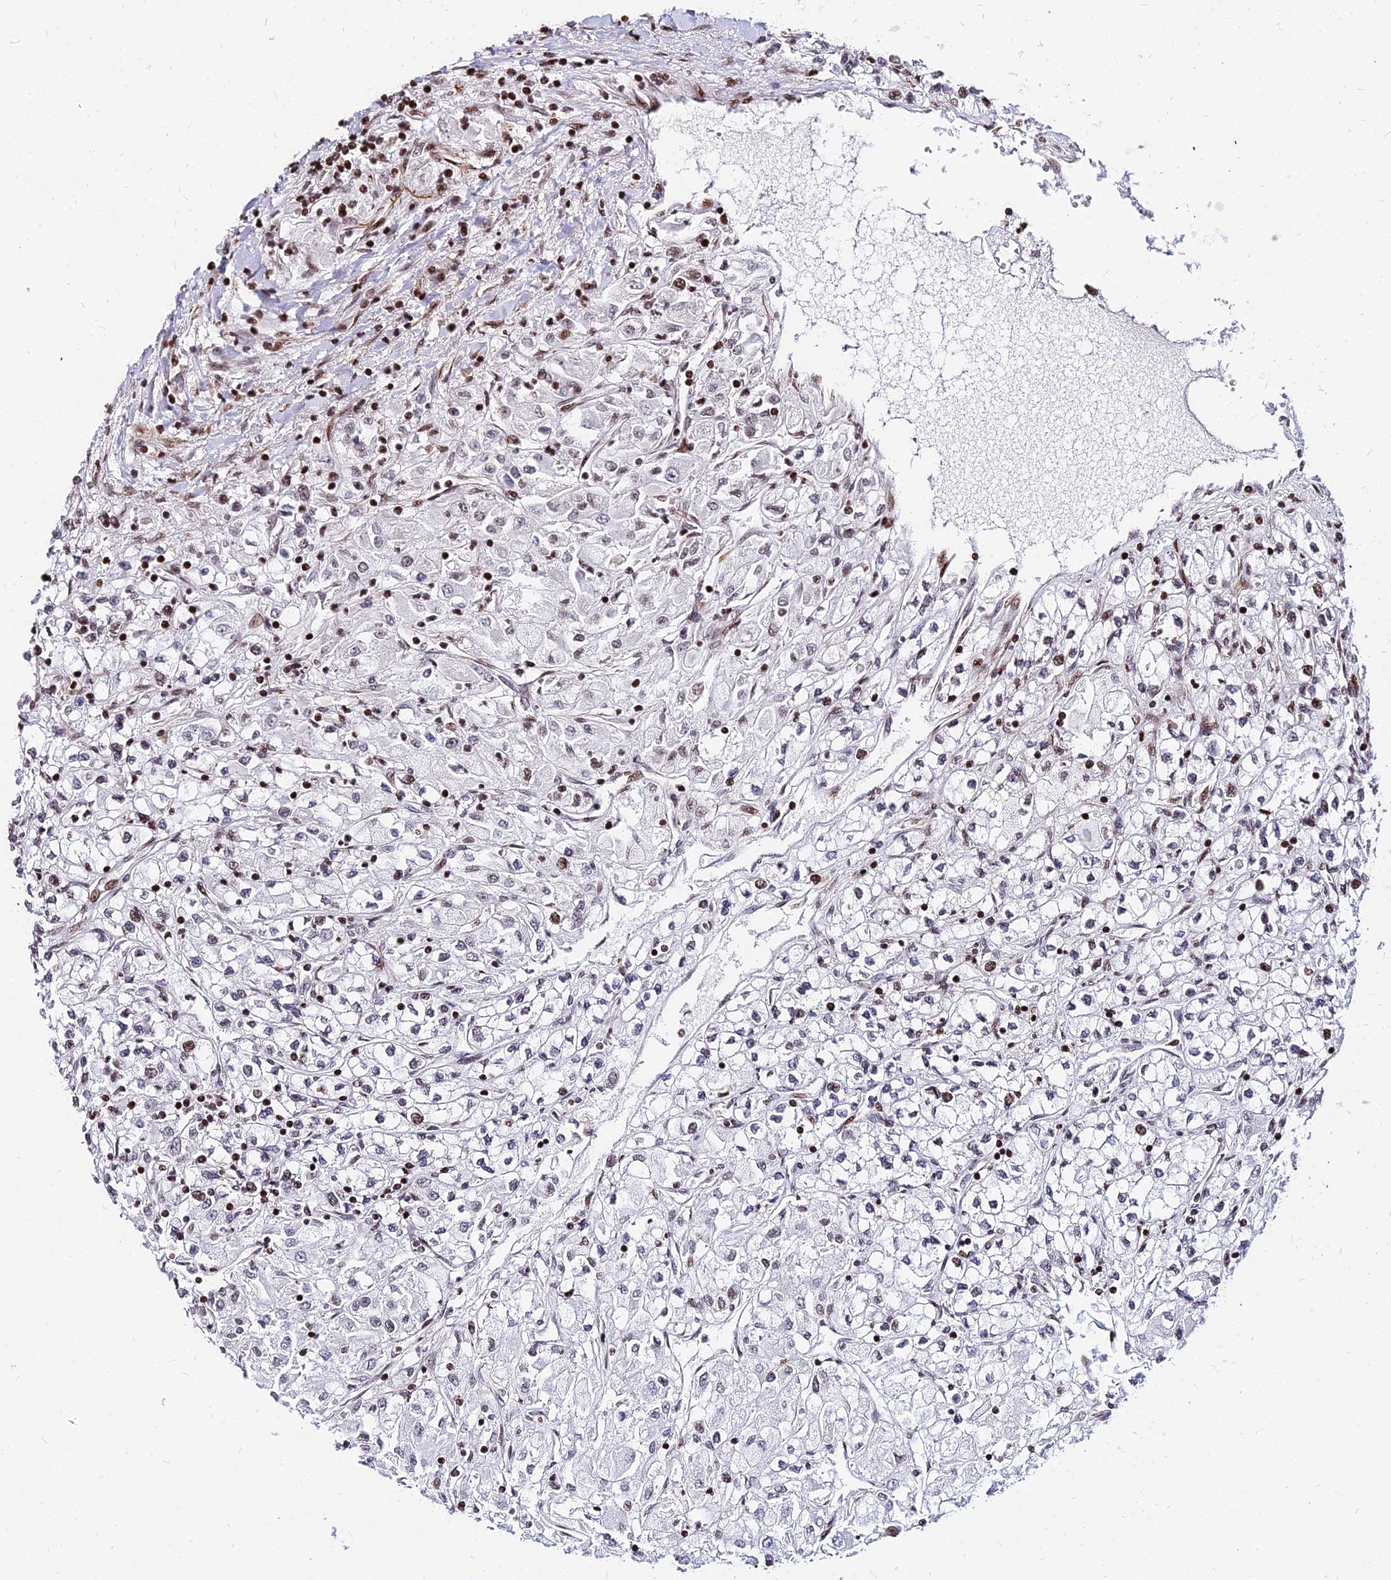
{"staining": {"intensity": "negative", "quantity": "none", "location": "none"}, "tissue": "renal cancer", "cell_type": "Tumor cells", "image_type": "cancer", "snomed": [{"axis": "morphology", "description": "Adenocarcinoma, NOS"}, {"axis": "topography", "description": "Kidney"}], "caption": "DAB immunohistochemical staining of human renal cancer (adenocarcinoma) displays no significant staining in tumor cells.", "gene": "NYAP2", "patient": {"sex": "male", "age": 80}}